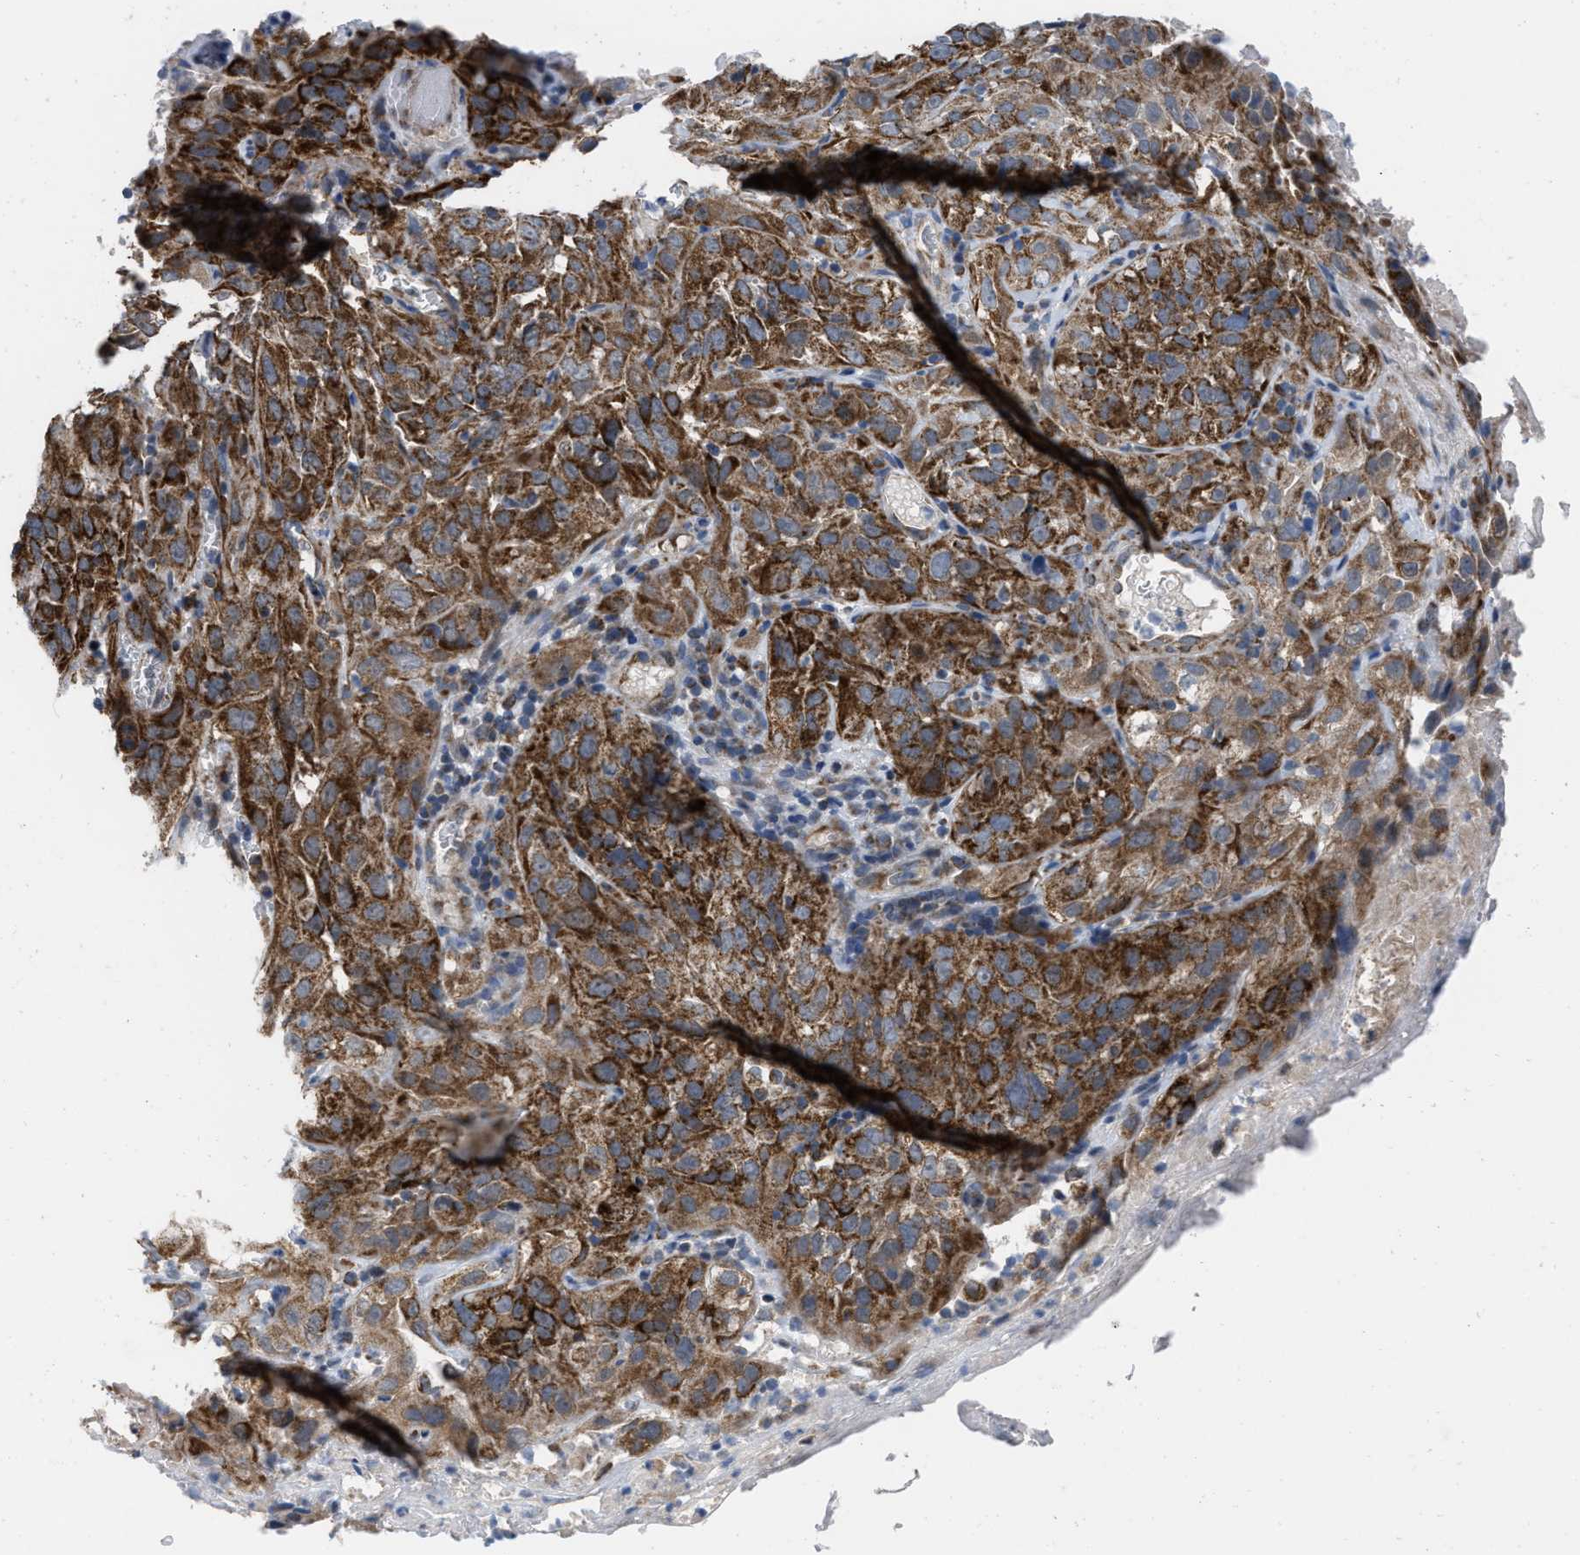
{"staining": {"intensity": "strong", "quantity": ">75%", "location": "cytoplasmic/membranous"}, "tissue": "cervical cancer", "cell_type": "Tumor cells", "image_type": "cancer", "snomed": [{"axis": "morphology", "description": "Squamous cell carcinoma, NOS"}, {"axis": "topography", "description": "Cervix"}], "caption": "Cervical squamous cell carcinoma was stained to show a protein in brown. There is high levels of strong cytoplasmic/membranous staining in approximately >75% of tumor cells.", "gene": "AKAP1", "patient": {"sex": "female", "age": 32}}